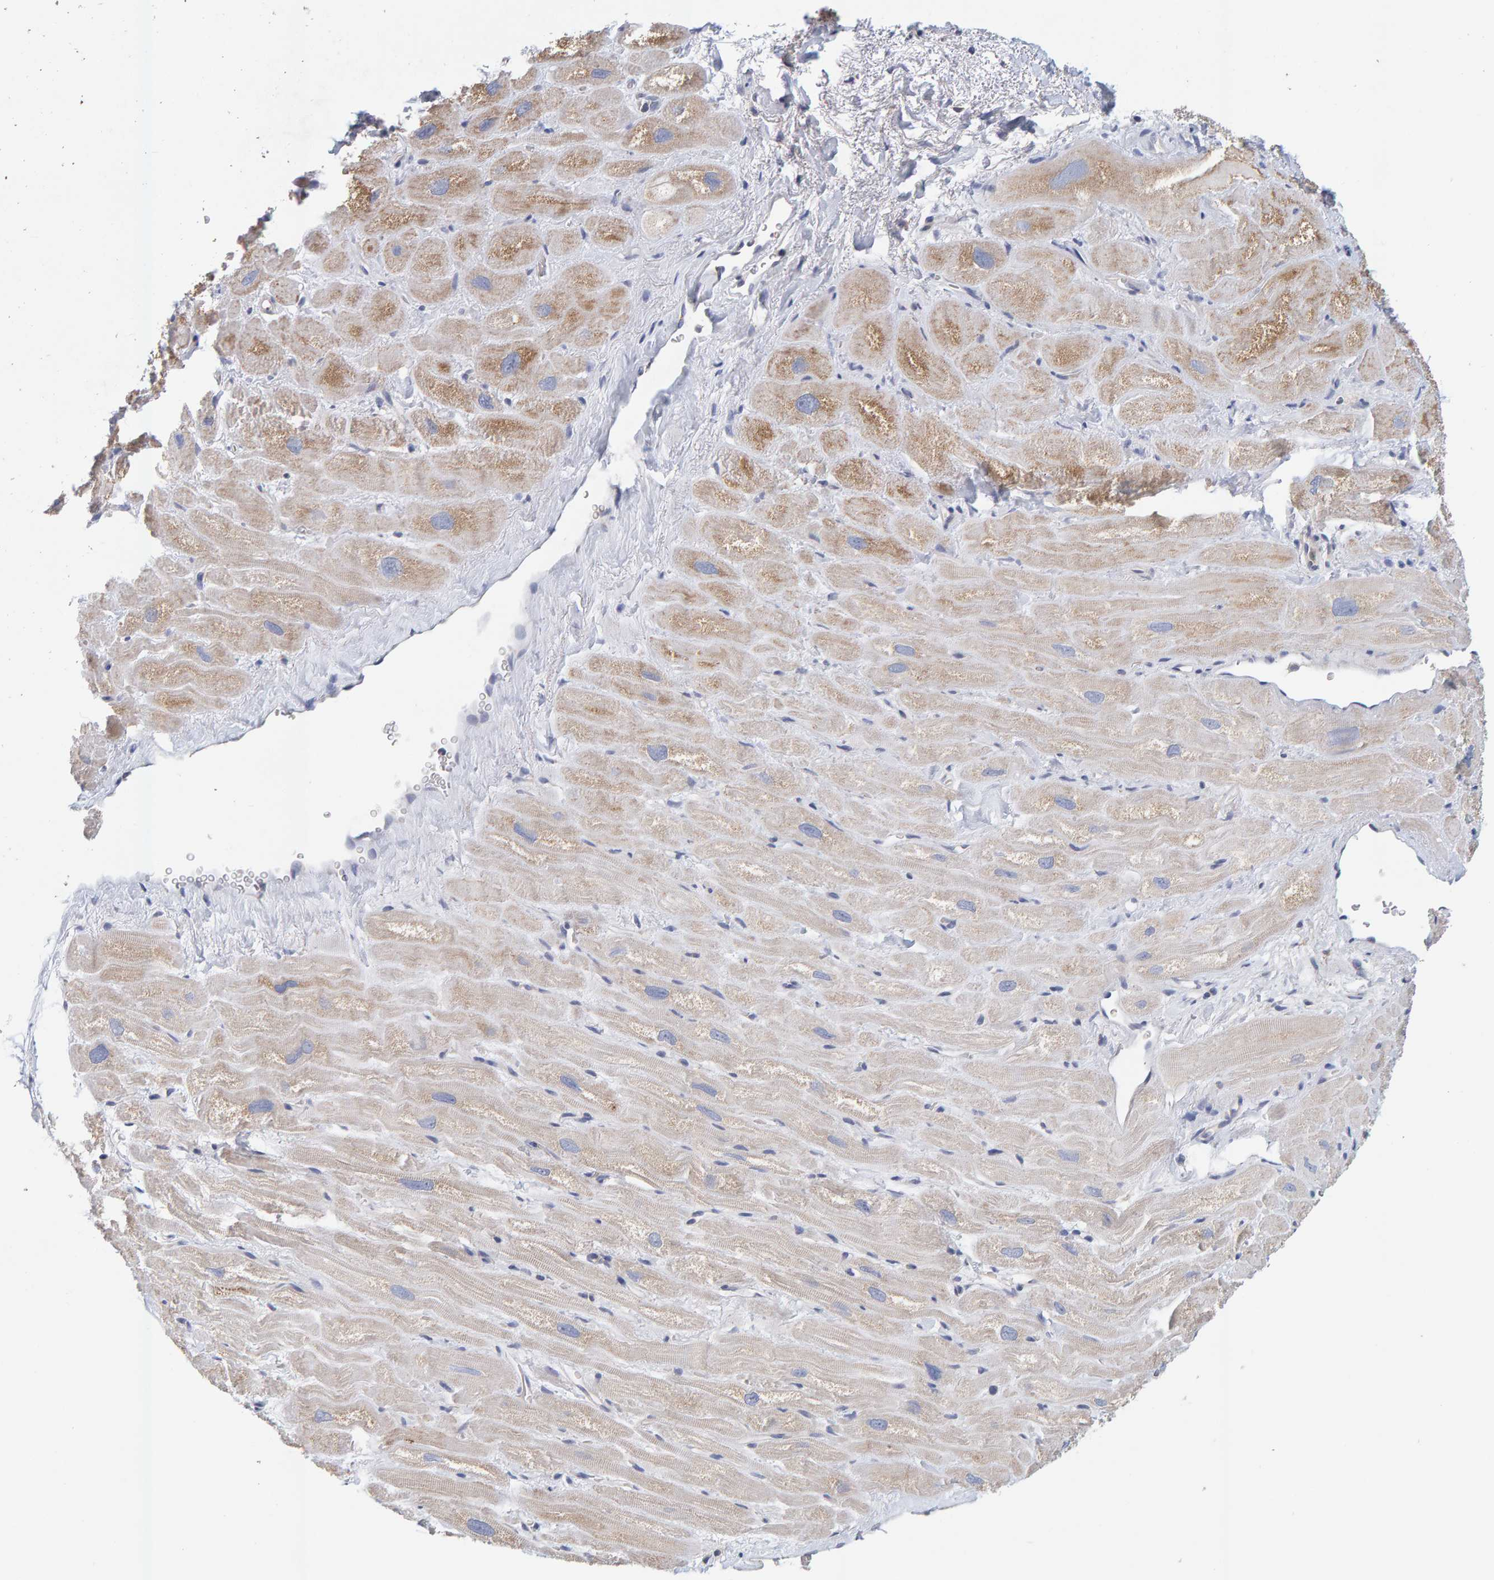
{"staining": {"intensity": "moderate", "quantity": "25%-75%", "location": "cytoplasmic/membranous"}, "tissue": "heart muscle", "cell_type": "Cardiomyocytes", "image_type": "normal", "snomed": [{"axis": "morphology", "description": "Normal tissue, NOS"}, {"axis": "topography", "description": "Heart"}], "caption": "Benign heart muscle was stained to show a protein in brown. There is medium levels of moderate cytoplasmic/membranous staining in about 25%-75% of cardiomyocytes. The protein is shown in brown color, while the nuclei are stained blue.", "gene": "SGPL1", "patient": {"sex": "male", "age": 49}}